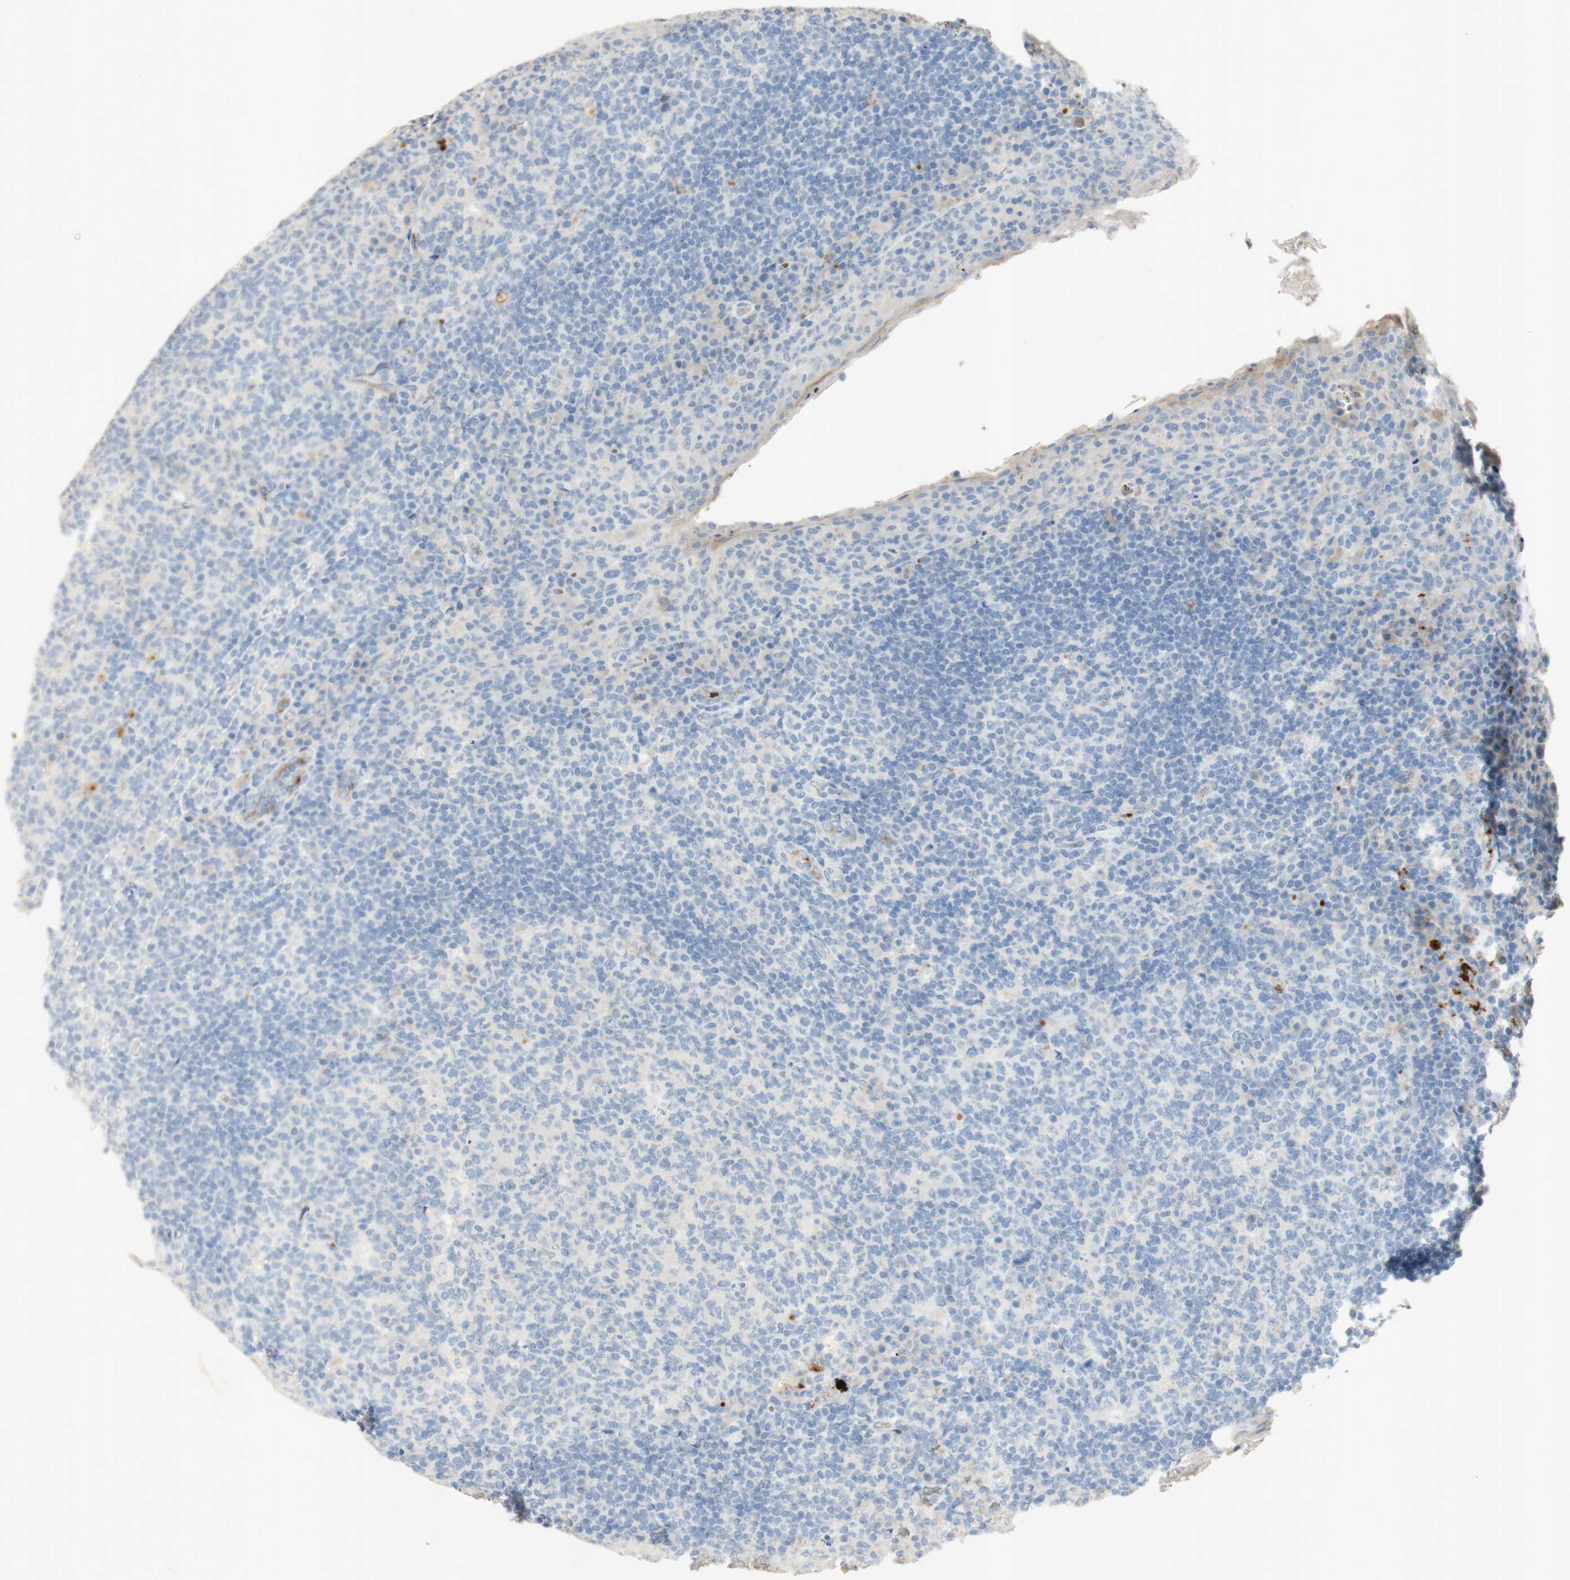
{"staining": {"intensity": "negative", "quantity": "none", "location": "none"}, "tissue": "tonsil", "cell_type": "Germinal center cells", "image_type": "normal", "snomed": [{"axis": "morphology", "description": "Normal tissue, NOS"}, {"axis": "topography", "description": "Tonsil"}], "caption": "Immunohistochemistry histopathology image of normal tonsil: tonsil stained with DAB (3,3'-diaminobenzidine) displays no significant protein expression in germinal center cells. The staining is performed using DAB (3,3'-diaminobenzidine) brown chromogen with nuclei counter-stained in using hematoxylin.", "gene": "GAN", "patient": {"sex": "male", "age": 17}}